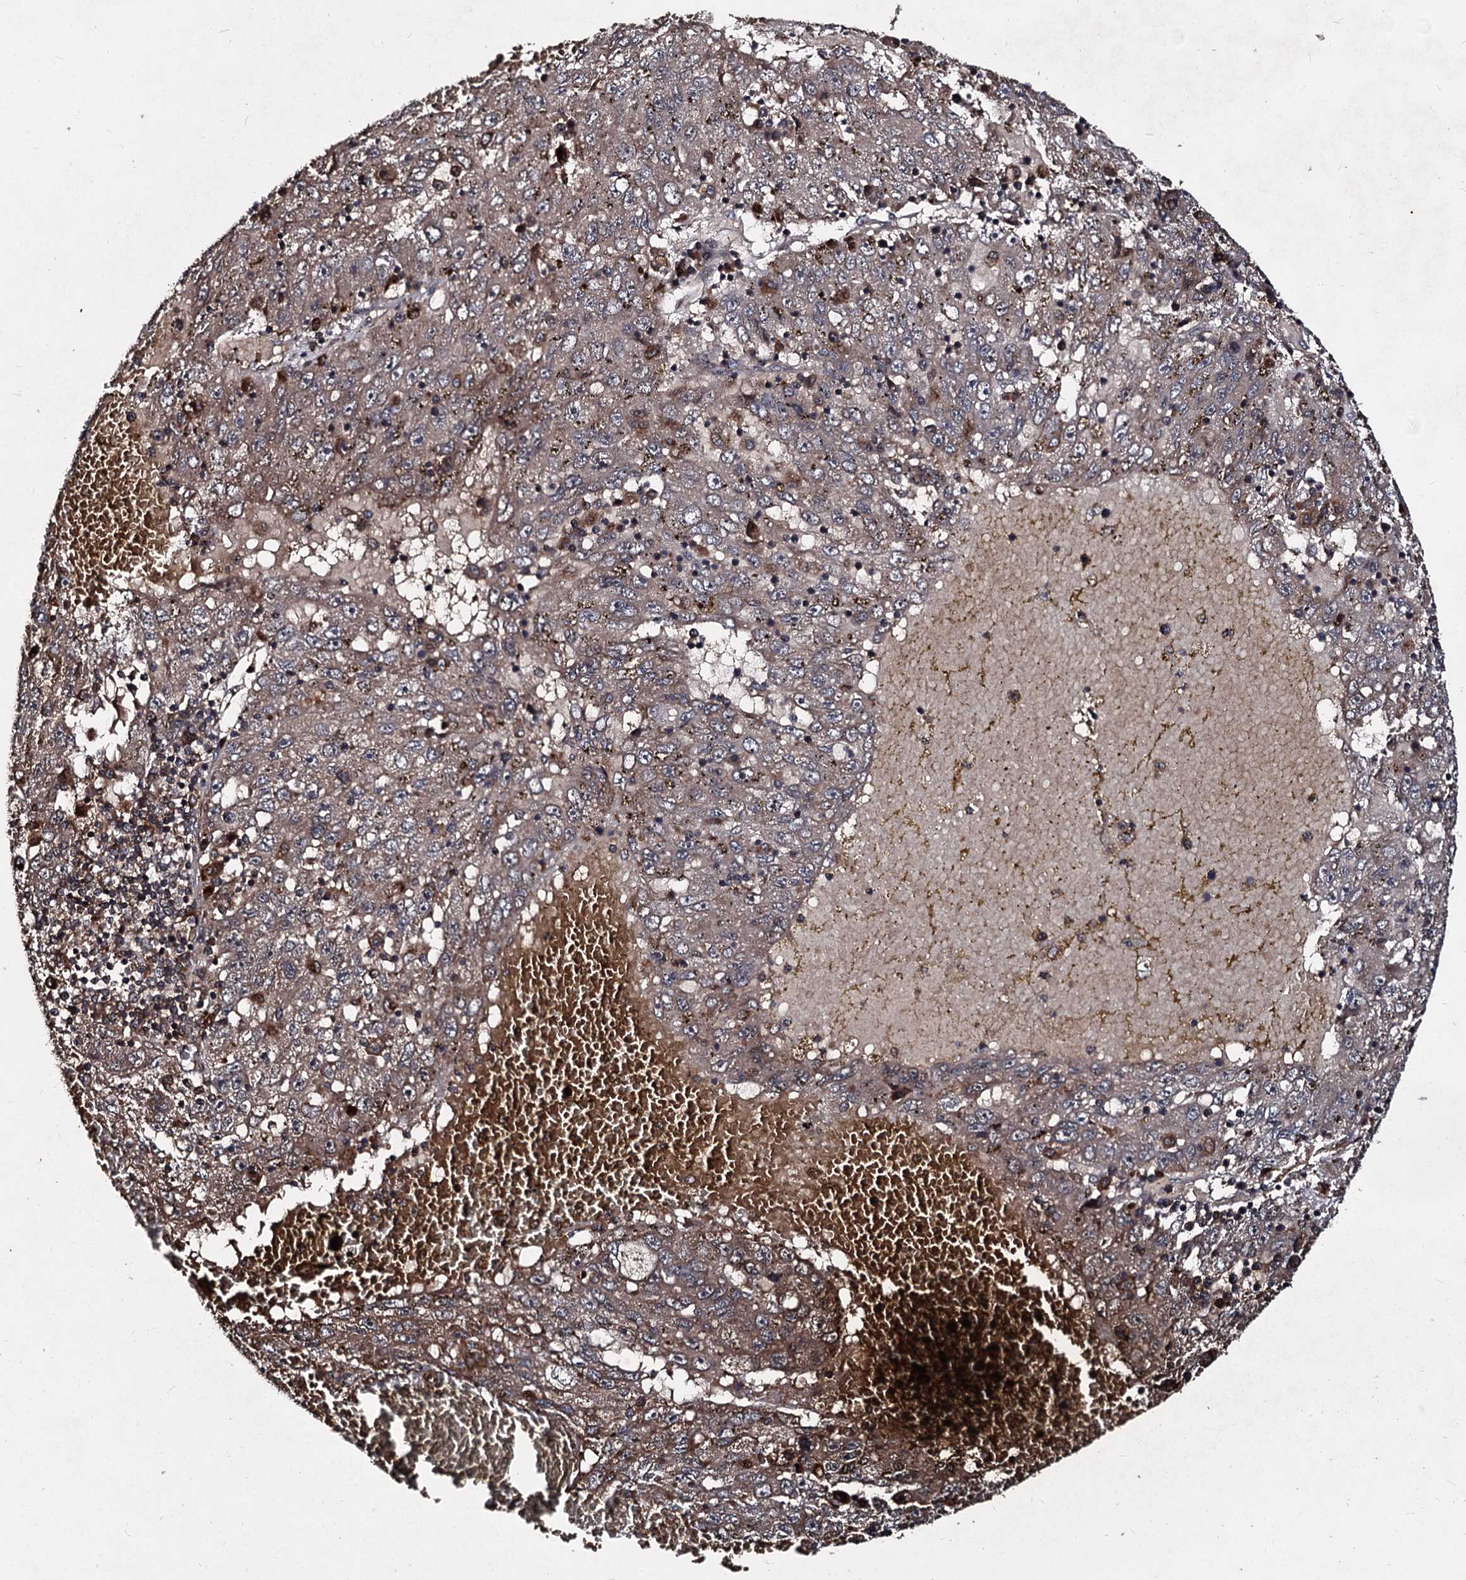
{"staining": {"intensity": "weak", "quantity": ">75%", "location": "cytoplasmic/membranous"}, "tissue": "liver cancer", "cell_type": "Tumor cells", "image_type": "cancer", "snomed": [{"axis": "morphology", "description": "Carcinoma, Hepatocellular, NOS"}, {"axis": "topography", "description": "Liver"}], "caption": "DAB immunohistochemical staining of liver cancer exhibits weak cytoplasmic/membranous protein expression in approximately >75% of tumor cells.", "gene": "BCL2L2", "patient": {"sex": "male", "age": 49}}